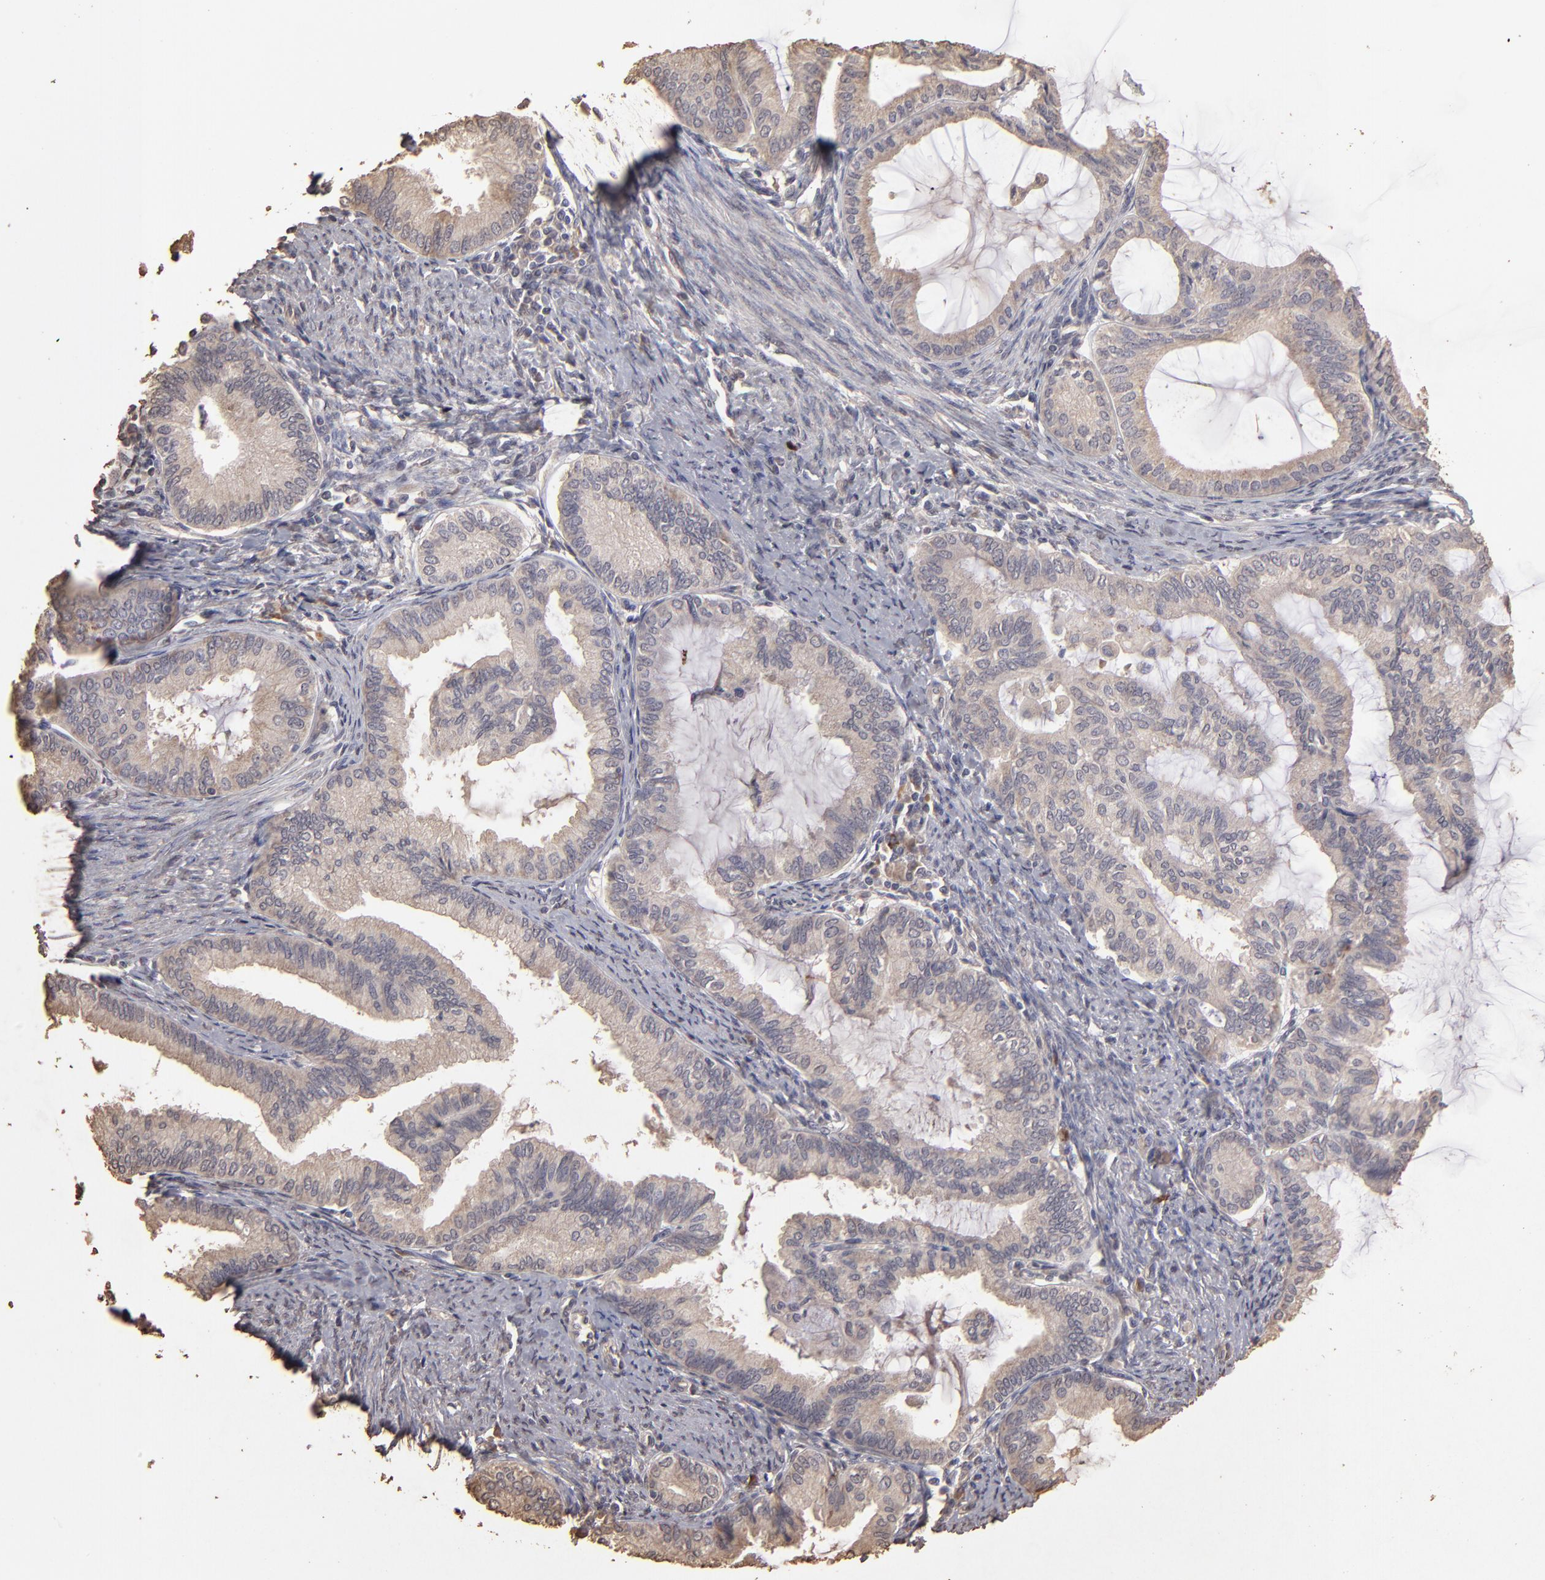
{"staining": {"intensity": "moderate", "quantity": ">75%", "location": "cytoplasmic/membranous"}, "tissue": "endometrial cancer", "cell_type": "Tumor cells", "image_type": "cancer", "snomed": [{"axis": "morphology", "description": "Adenocarcinoma, NOS"}, {"axis": "topography", "description": "Endometrium"}], "caption": "Endometrial cancer stained for a protein shows moderate cytoplasmic/membranous positivity in tumor cells.", "gene": "OPHN1", "patient": {"sex": "female", "age": 86}}